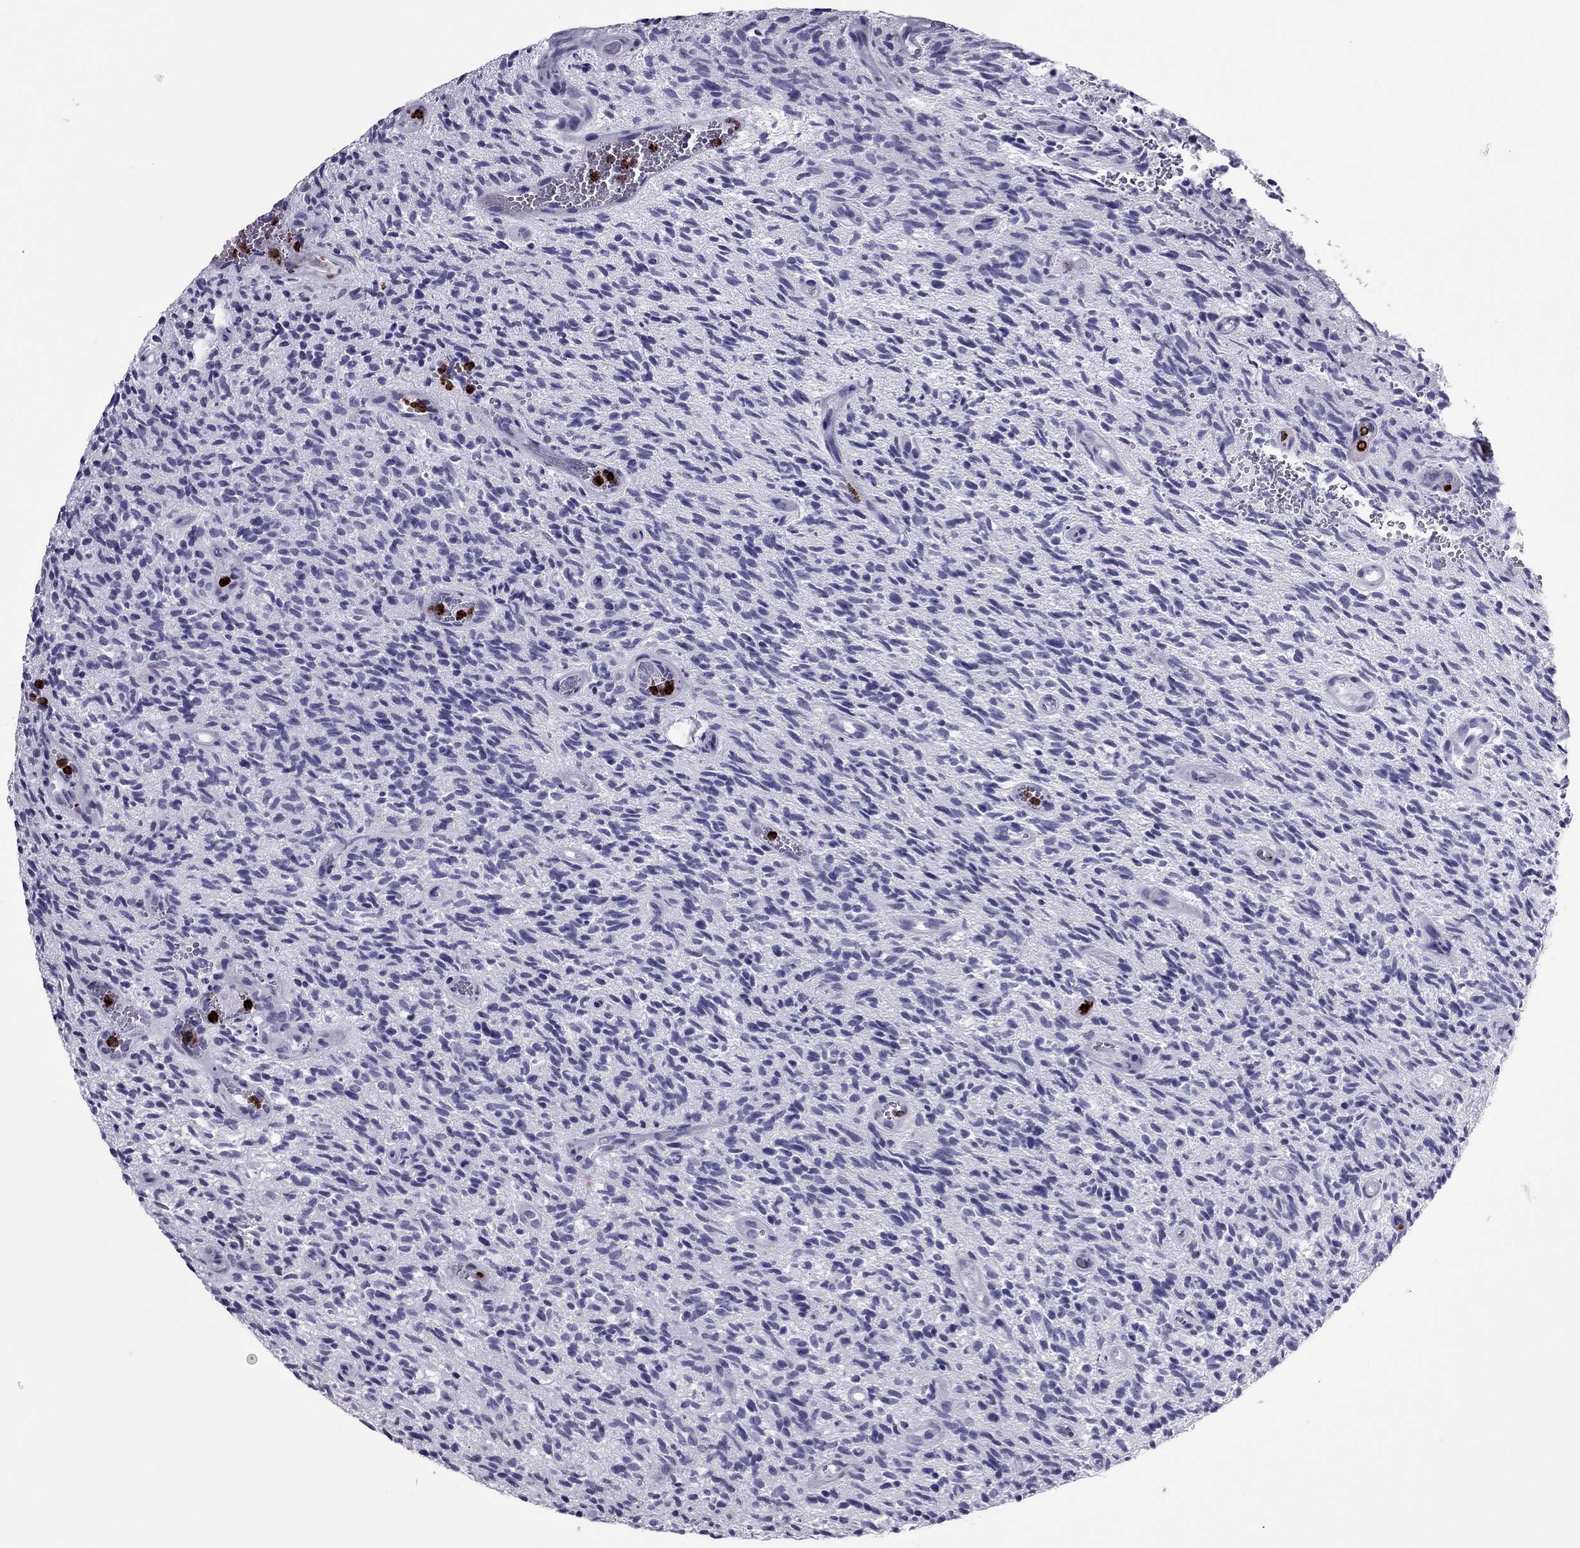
{"staining": {"intensity": "negative", "quantity": "none", "location": "none"}, "tissue": "glioma", "cell_type": "Tumor cells", "image_type": "cancer", "snomed": [{"axis": "morphology", "description": "Glioma, malignant, High grade"}, {"axis": "topography", "description": "Brain"}], "caption": "DAB (3,3'-diaminobenzidine) immunohistochemical staining of glioma exhibits no significant expression in tumor cells.", "gene": "CCL27", "patient": {"sex": "male", "age": 64}}